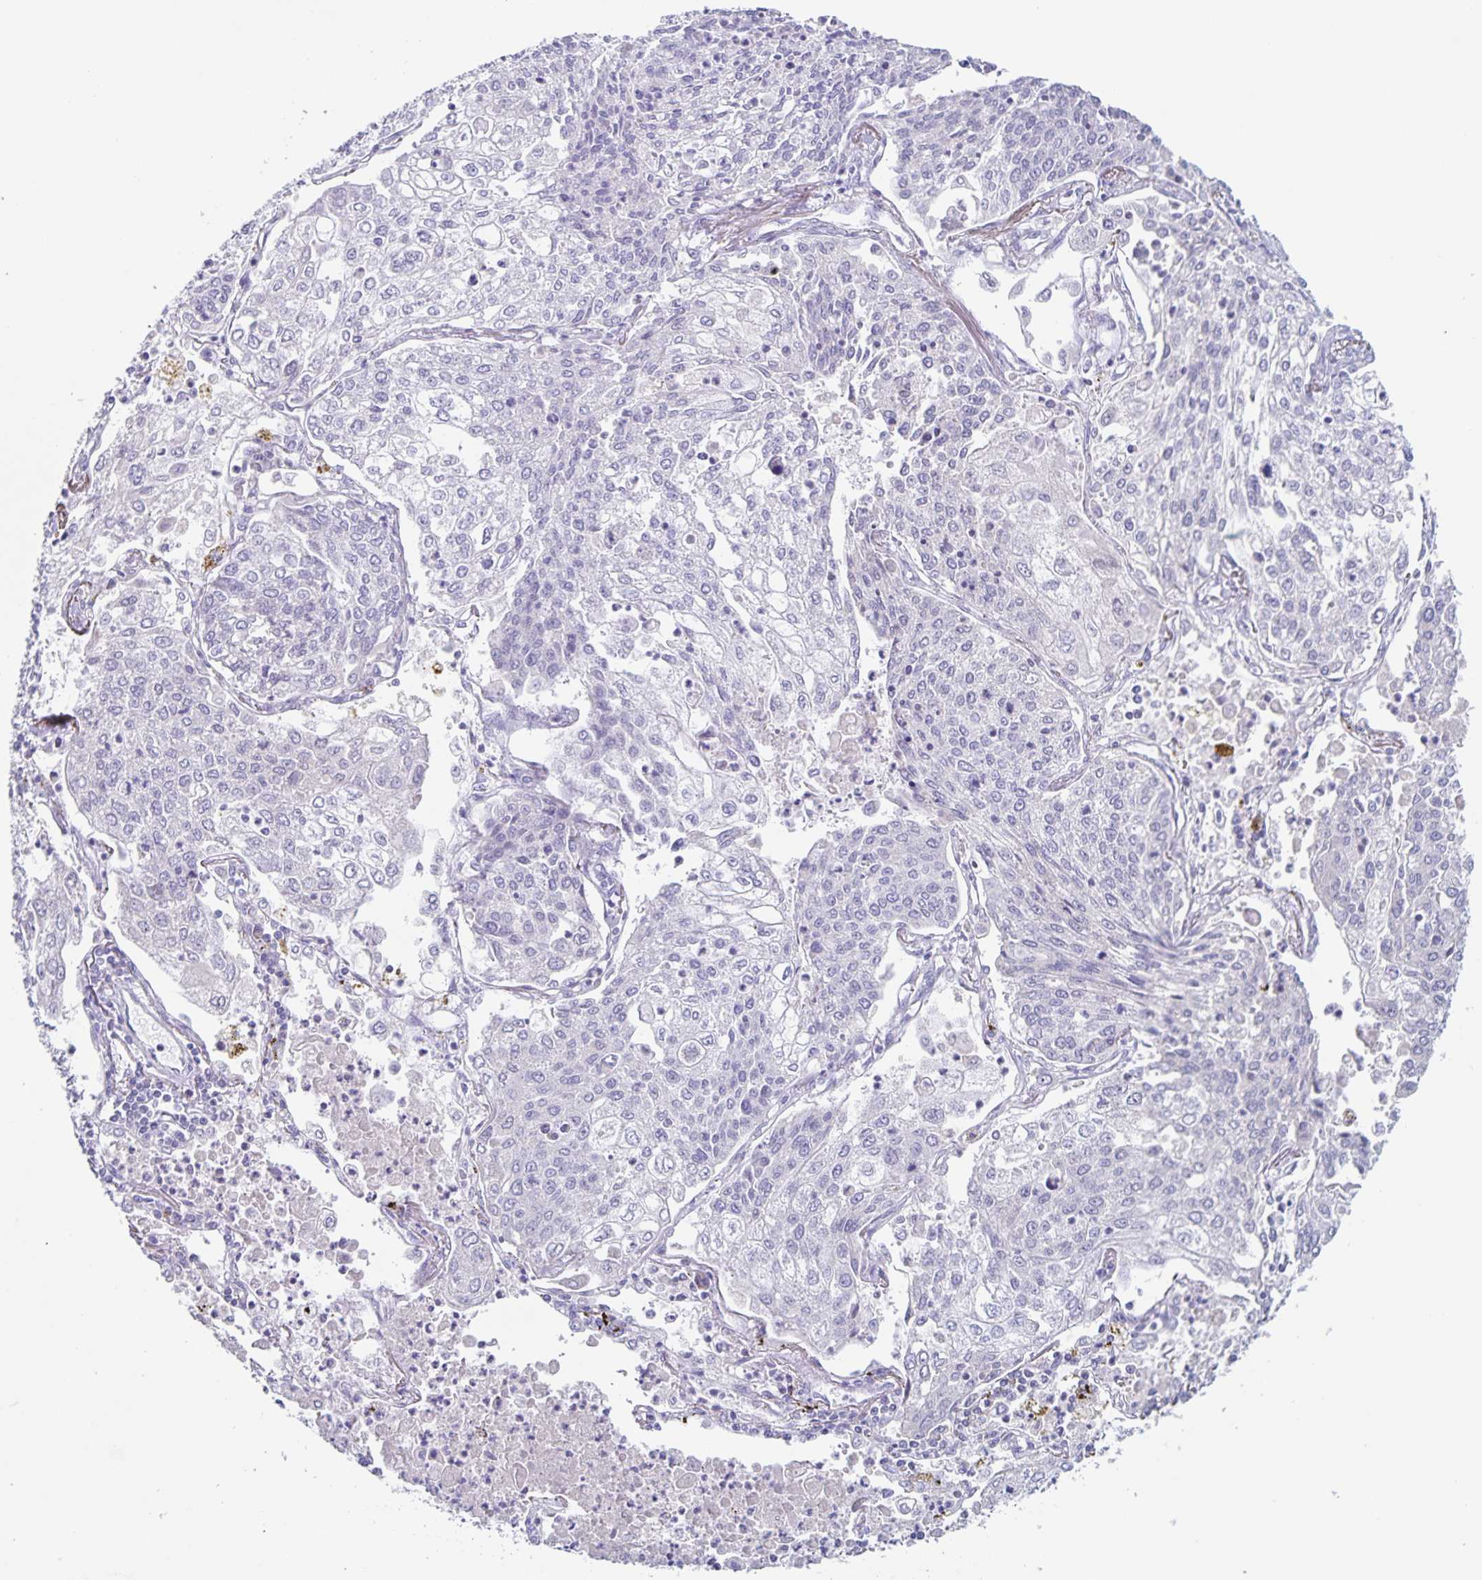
{"staining": {"intensity": "negative", "quantity": "none", "location": "none"}, "tissue": "lung cancer", "cell_type": "Tumor cells", "image_type": "cancer", "snomed": [{"axis": "morphology", "description": "Squamous cell carcinoma, NOS"}, {"axis": "topography", "description": "Lung"}], "caption": "Immunohistochemistry of lung squamous cell carcinoma shows no expression in tumor cells.", "gene": "RPL36A", "patient": {"sex": "male", "age": 74}}